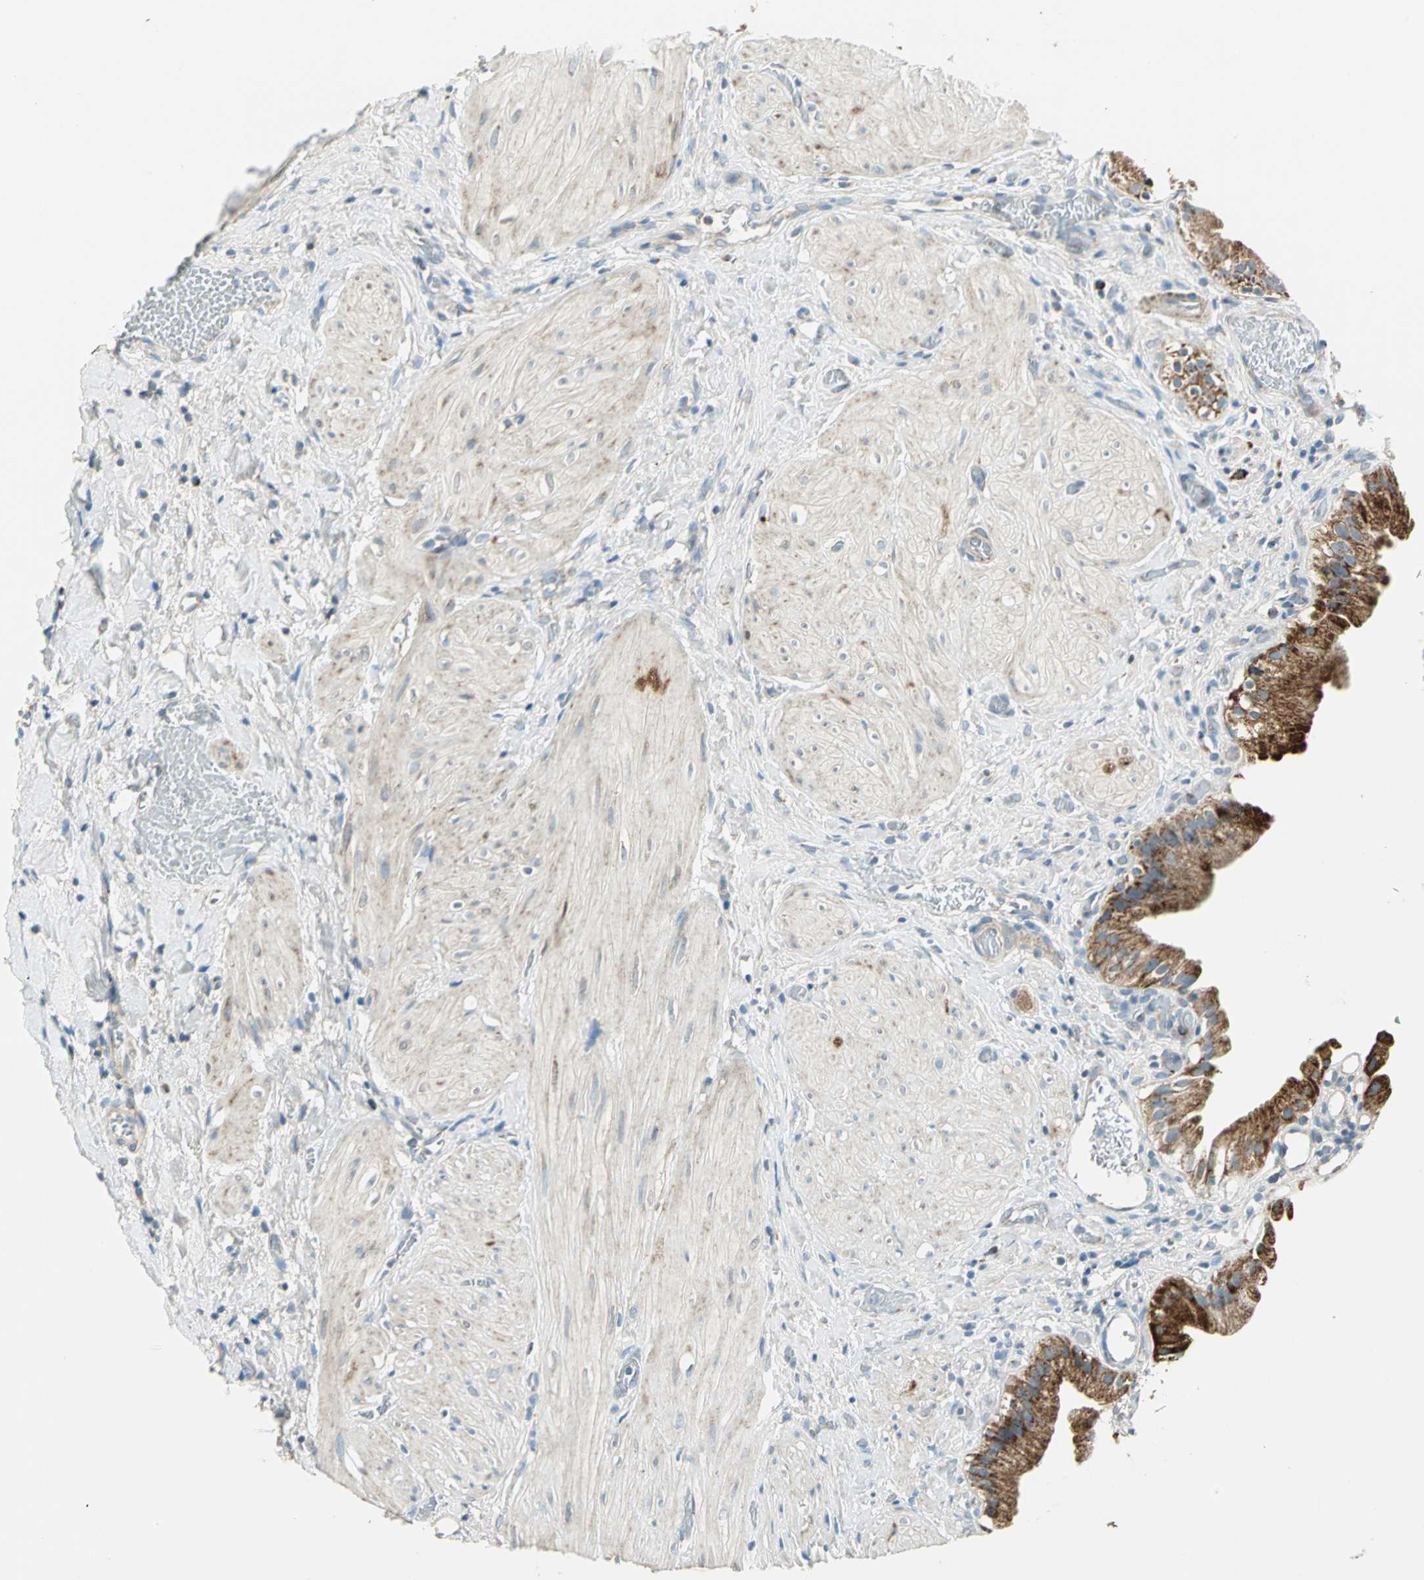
{"staining": {"intensity": "strong", "quantity": ">75%", "location": "cytoplasmic/membranous"}, "tissue": "gallbladder", "cell_type": "Glandular cells", "image_type": "normal", "snomed": [{"axis": "morphology", "description": "Normal tissue, NOS"}, {"axis": "topography", "description": "Gallbladder"}], "caption": "A histopathology image of human gallbladder stained for a protein demonstrates strong cytoplasmic/membranous brown staining in glandular cells.", "gene": "ACADM", "patient": {"sex": "male", "age": 65}}